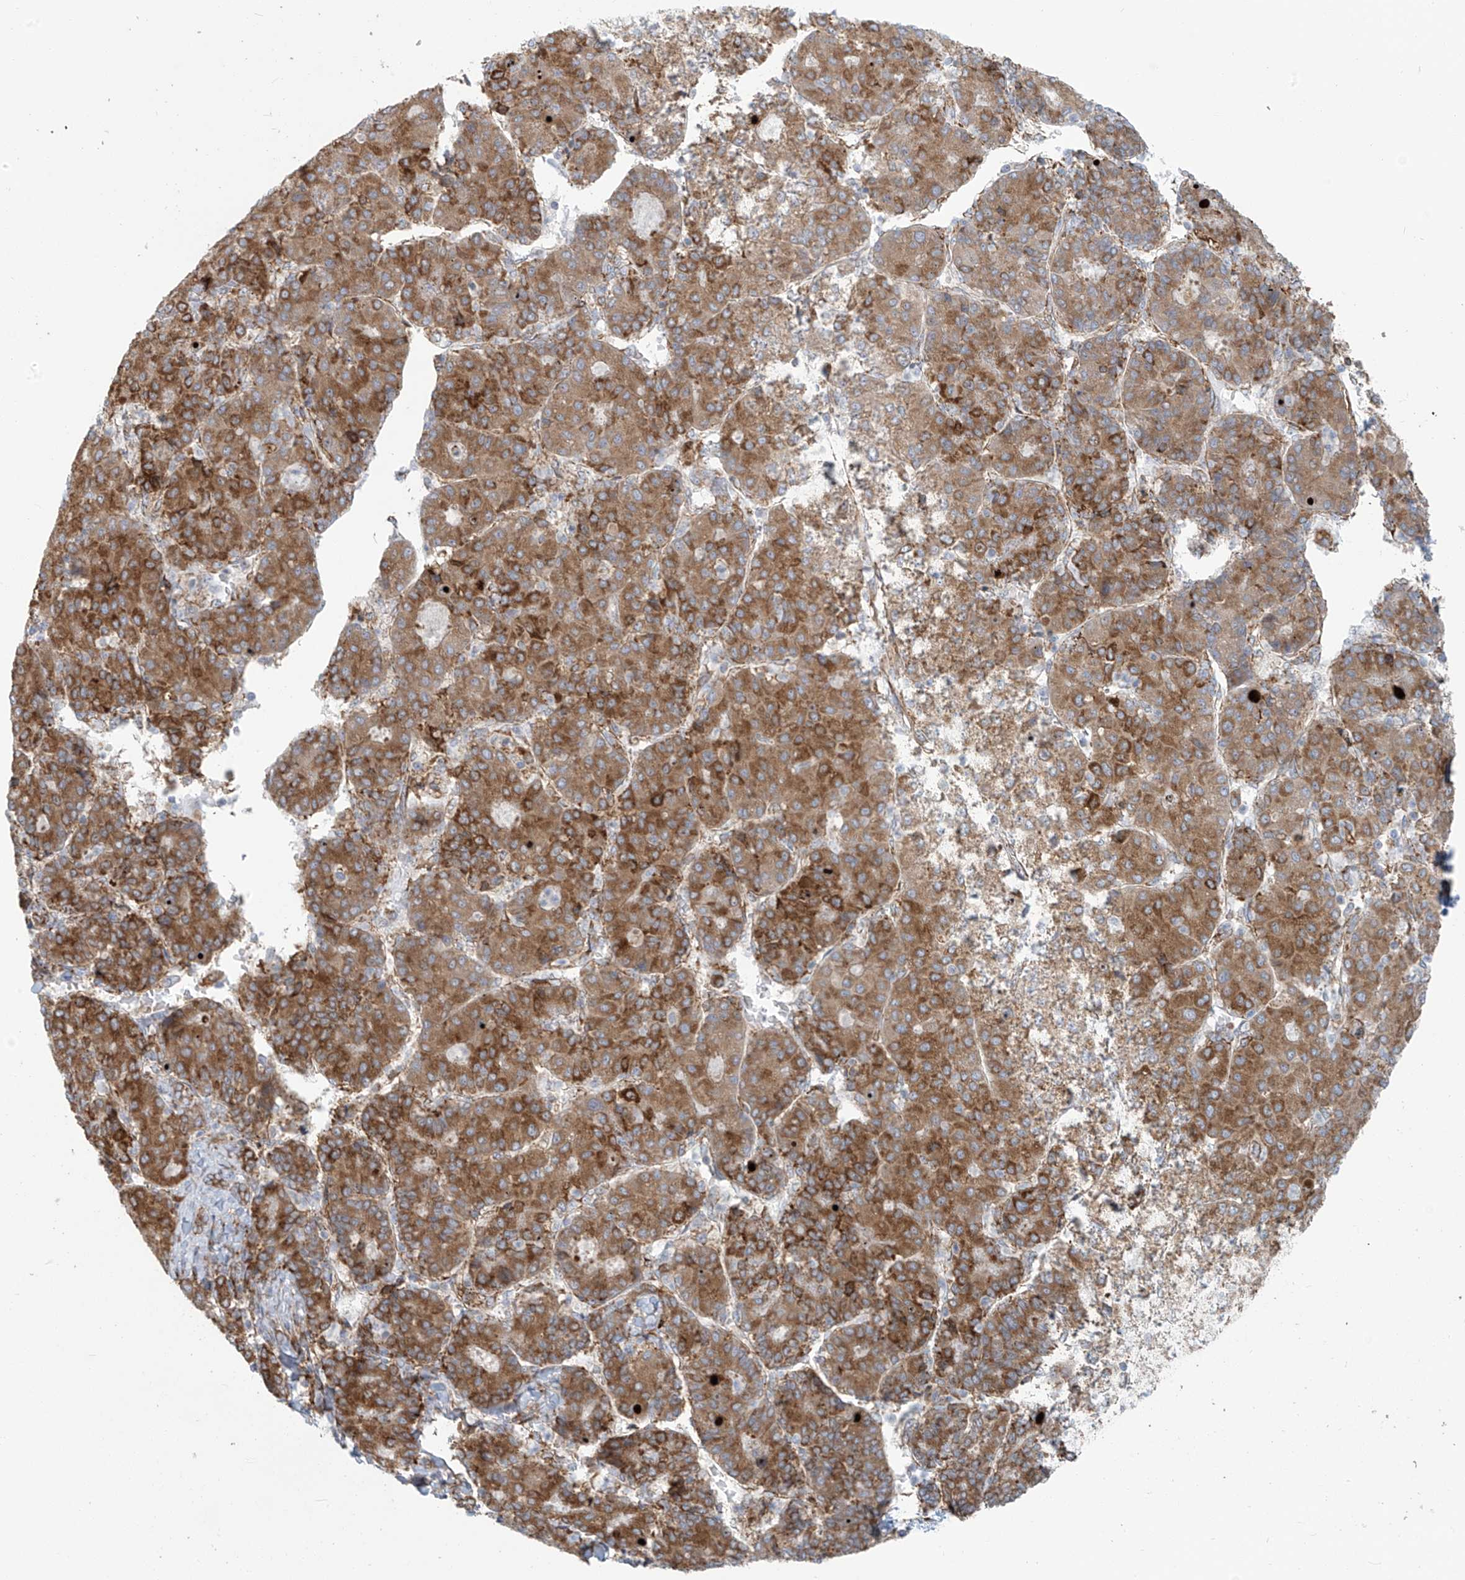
{"staining": {"intensity": "moderate", "quantity": ">75%", "location": "cytoplasmic/membranous"}, "tissue": "liver cancer", "cell_type": "Tumor cells", "image_type": "cancer", "snomed": [{"axis": "morphology", "description": "Carcinoma, Hepatocellular, NOS"}, {"axis": "topography", "description": "Liver"}], "caption": "This is an image of immunohistochemistry staining of hepatocellular carcinoma (liver), which shows moderate expression in the cytoplasmic/membranous of tumor cells.", "gene": "KATNIP", "patient": {"sex": "male", "age": 65}}